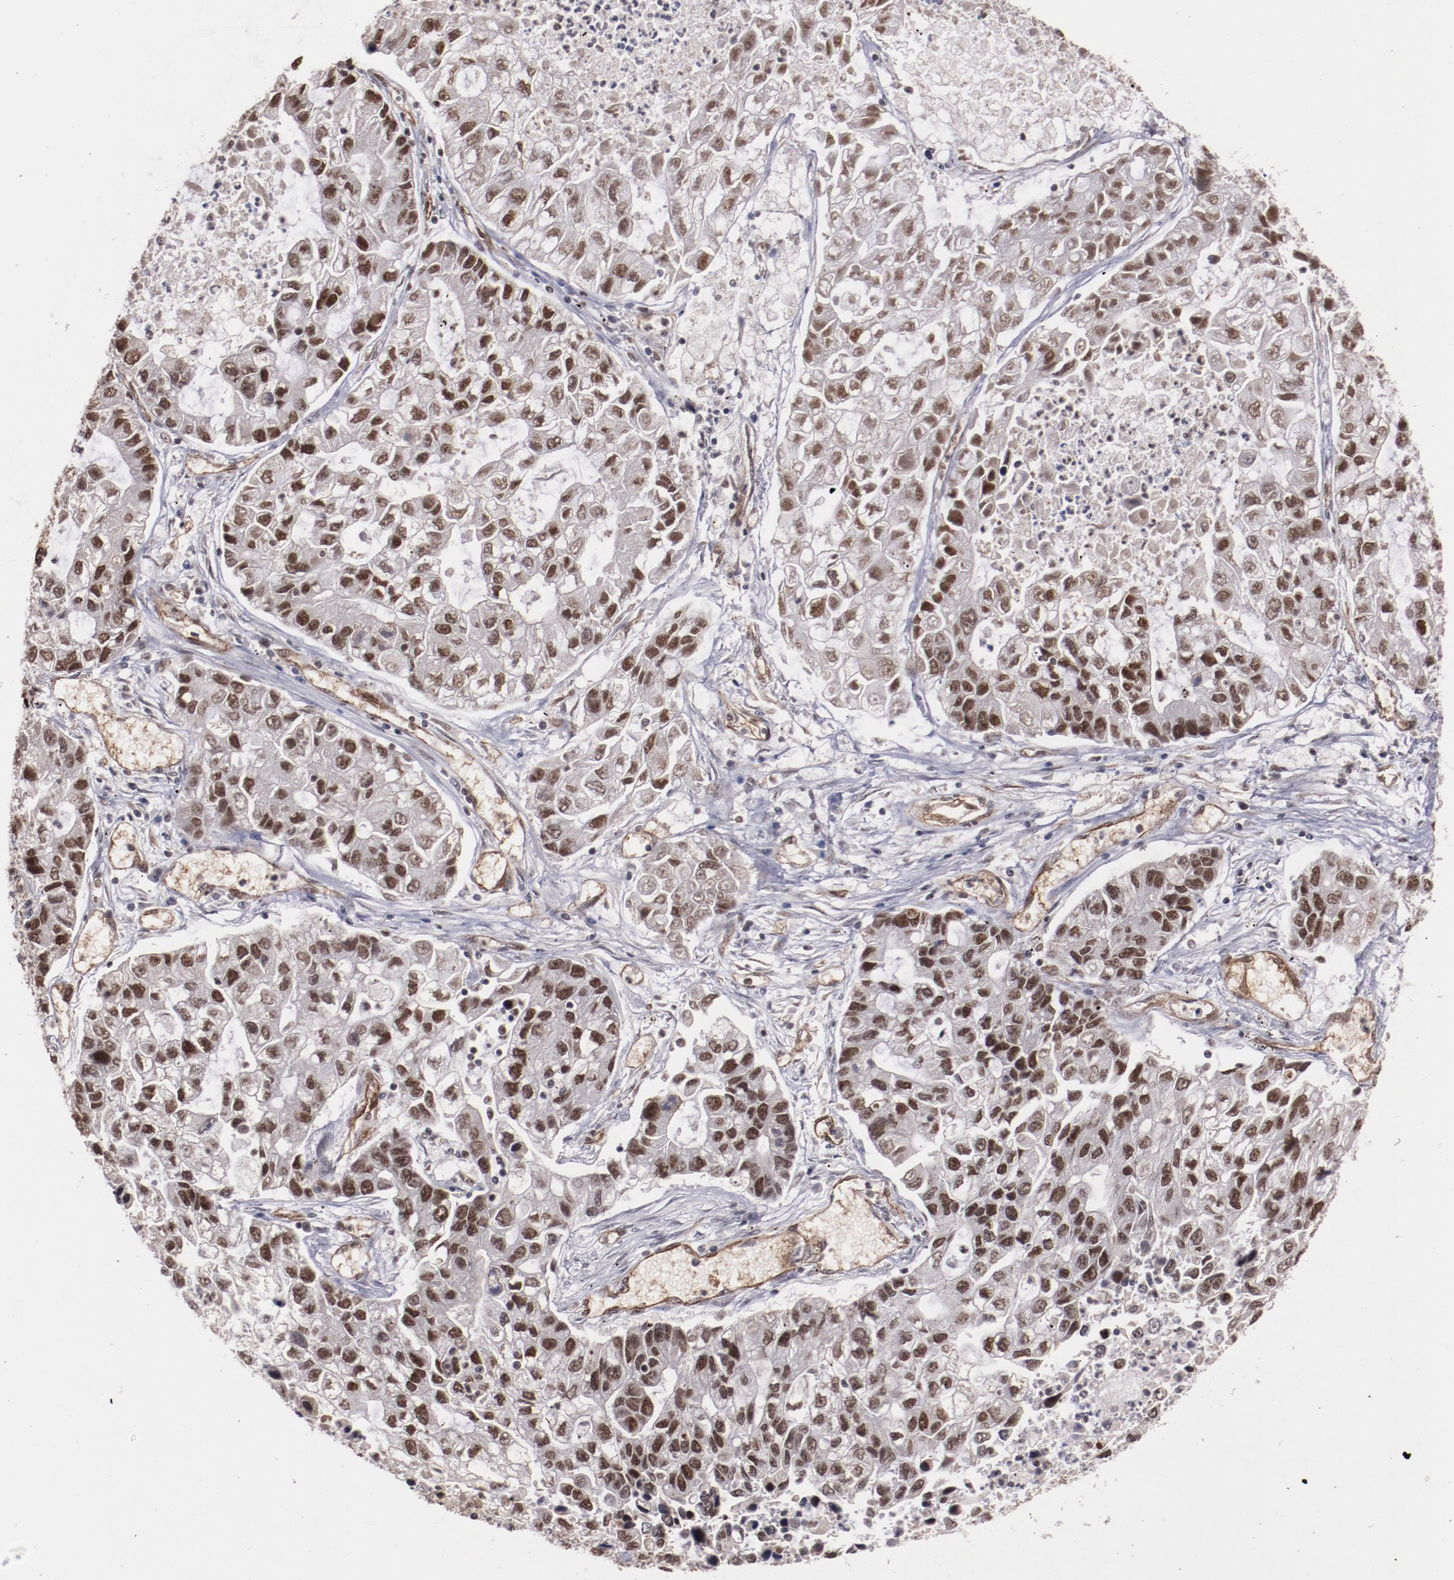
{"staining": {"intensity": "moderate", "quantity": ">75%", "location": "cytoplasmic/membranous"}, "tissue": "lung cancer", "cell_type": "Tumor cells", "image_type": "cancer", "snomed": [{"axis": "morphology", "description": "Adenocarcinoma, NOS"}, {"axis": "topography", "description": "Lung"}], "caption": "The photomicrograph shows immunohistochemical staining of adenocarcinoma (lung). There is moderate cytoplasmic/membranous expression is seen in about >75% of tumor cells. (brown staining indicates protein expression, while blue staining denotes nuclei).", "gene": "STAG2", "patient": {"sex": "female", "age": 51}}